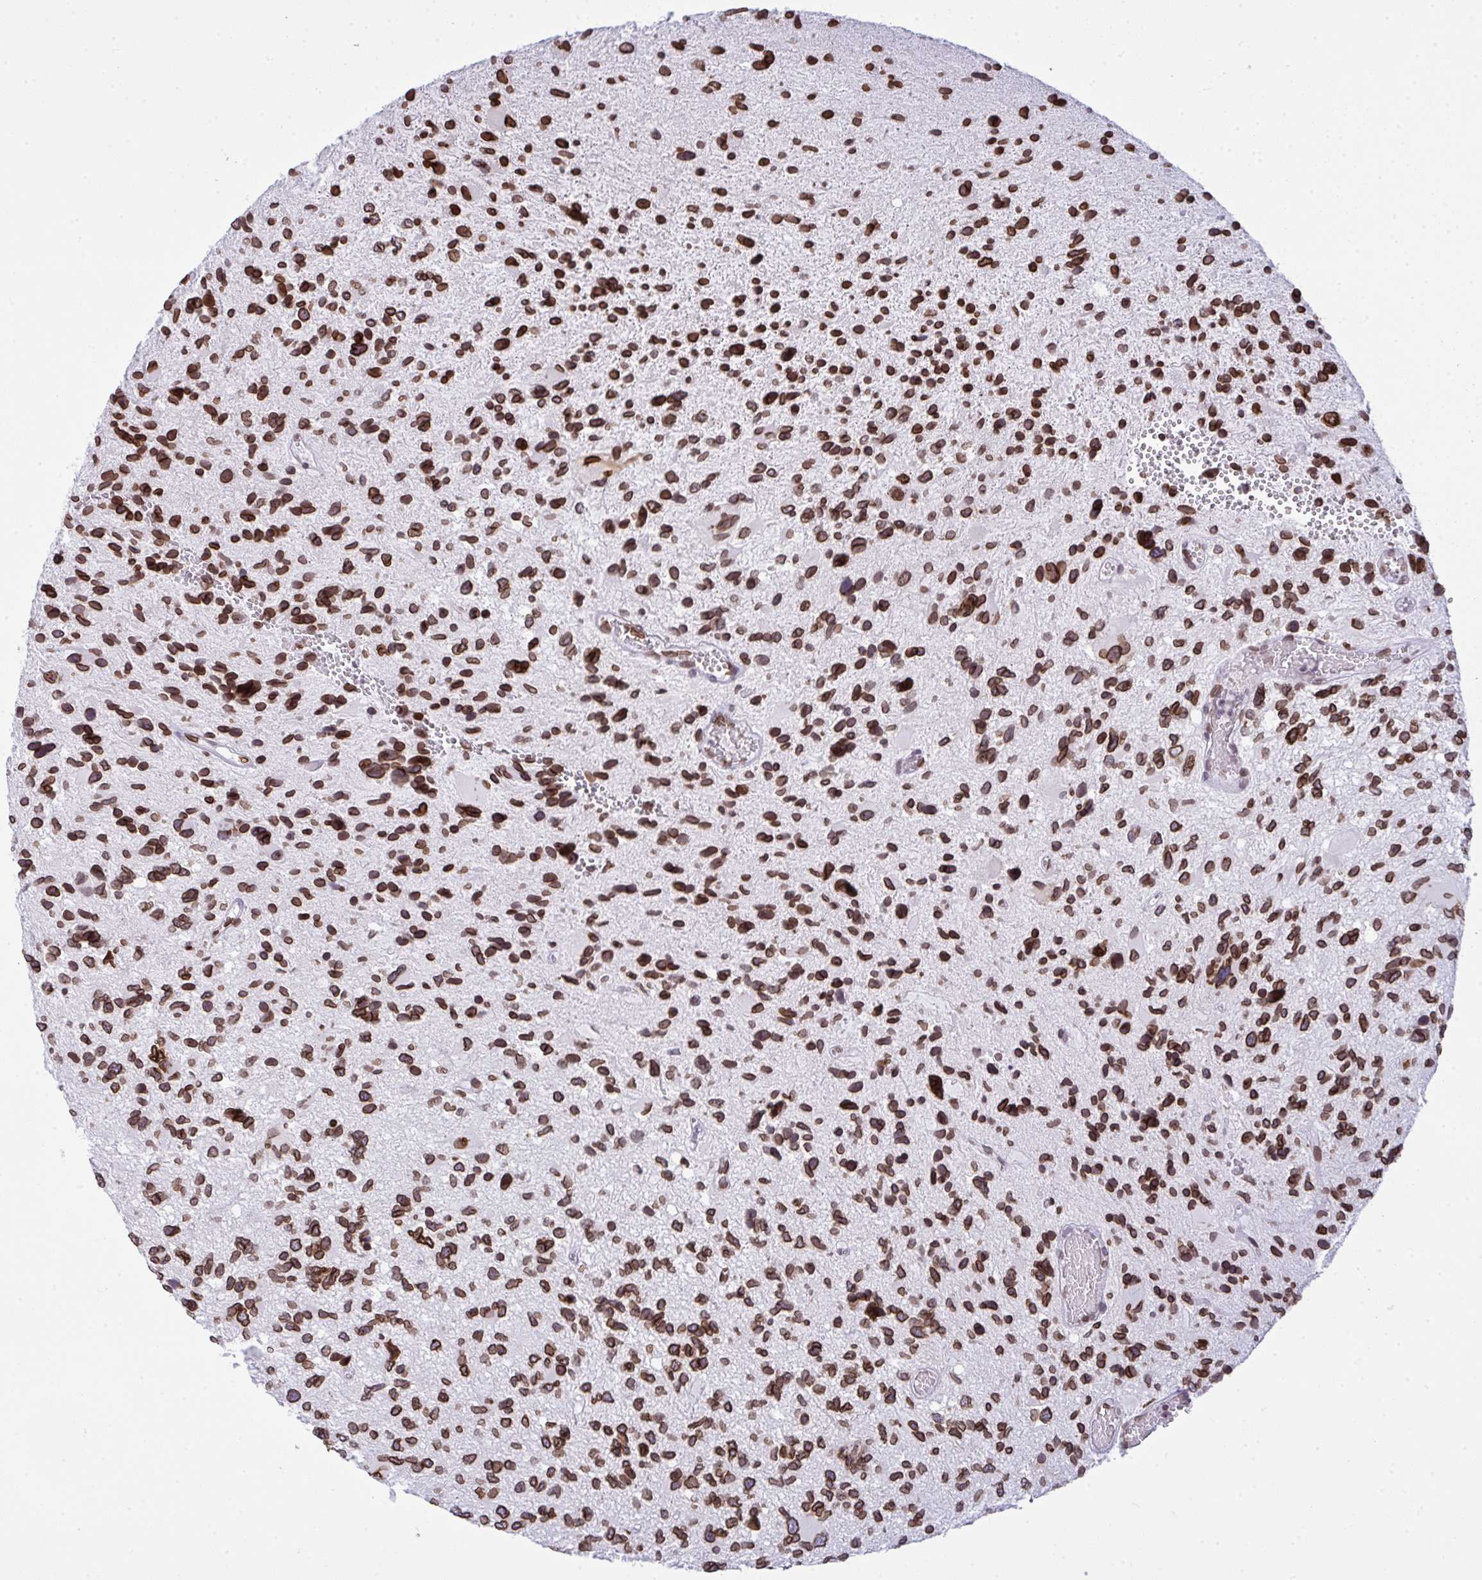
{"staining": {"intensity": "strong", "quantity": ">75%", "location": "cytoplasmic/membranous,nuclear"}, "tissue": "glioma", "cell_type": "Tumor cells", "image_type": "cancer", "snomed": [{"axis": "morphology", "description": "Glioma, malignant, High grade"}, {"axis": "topography", "description": "Brain"}], "caption": "A high amount of strong cytoplasmic/membranous and nuclear positivity is seen in approximately >75% of tumor cells in malignant glioma (high-grade) tissue.", "gene": "LMNB2", "patient": {"sex": "female", "age": 11}}